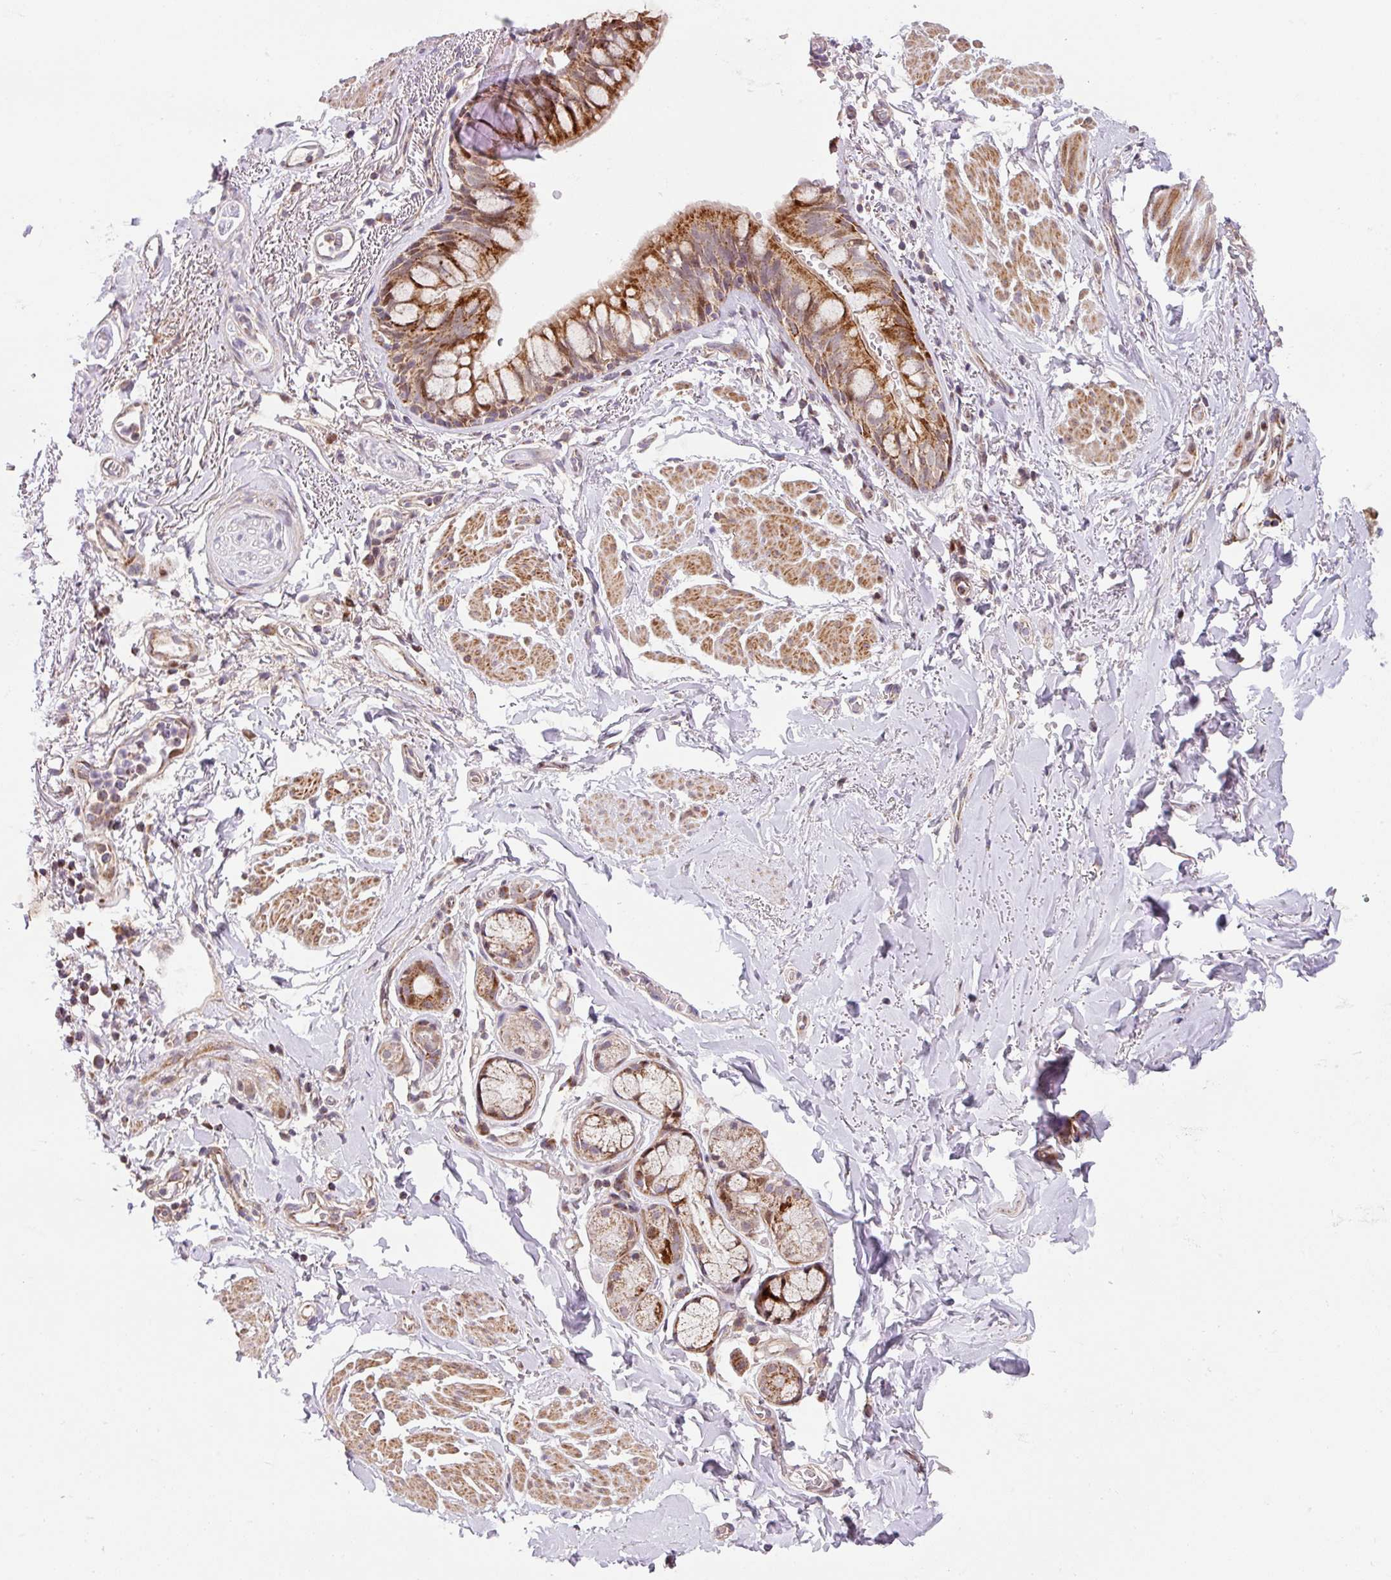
{"staining": {"intensity": "strong", "quantity": ">75%", "location": "cytoplasmic/membranous,nuclear"}, "tissue": "bronchus", "cell_type": "Respiratory epithelial cells", "image_type": "normal", "snomed": [{"axis": "morphology", "description": "Normal tissue, NOS"}, {"axis": "topography", "description": "Bronchus"}], "caption": "Immunohistochemical staining of unremarkable human bronchus demonstrates strong cytoplasmic/membranous,nuclear protein expression in approximately >75% of respiratory epithelial cells.", "gene": "ENSG00000269547", "patient": {"sex": "male", "age": 67}}